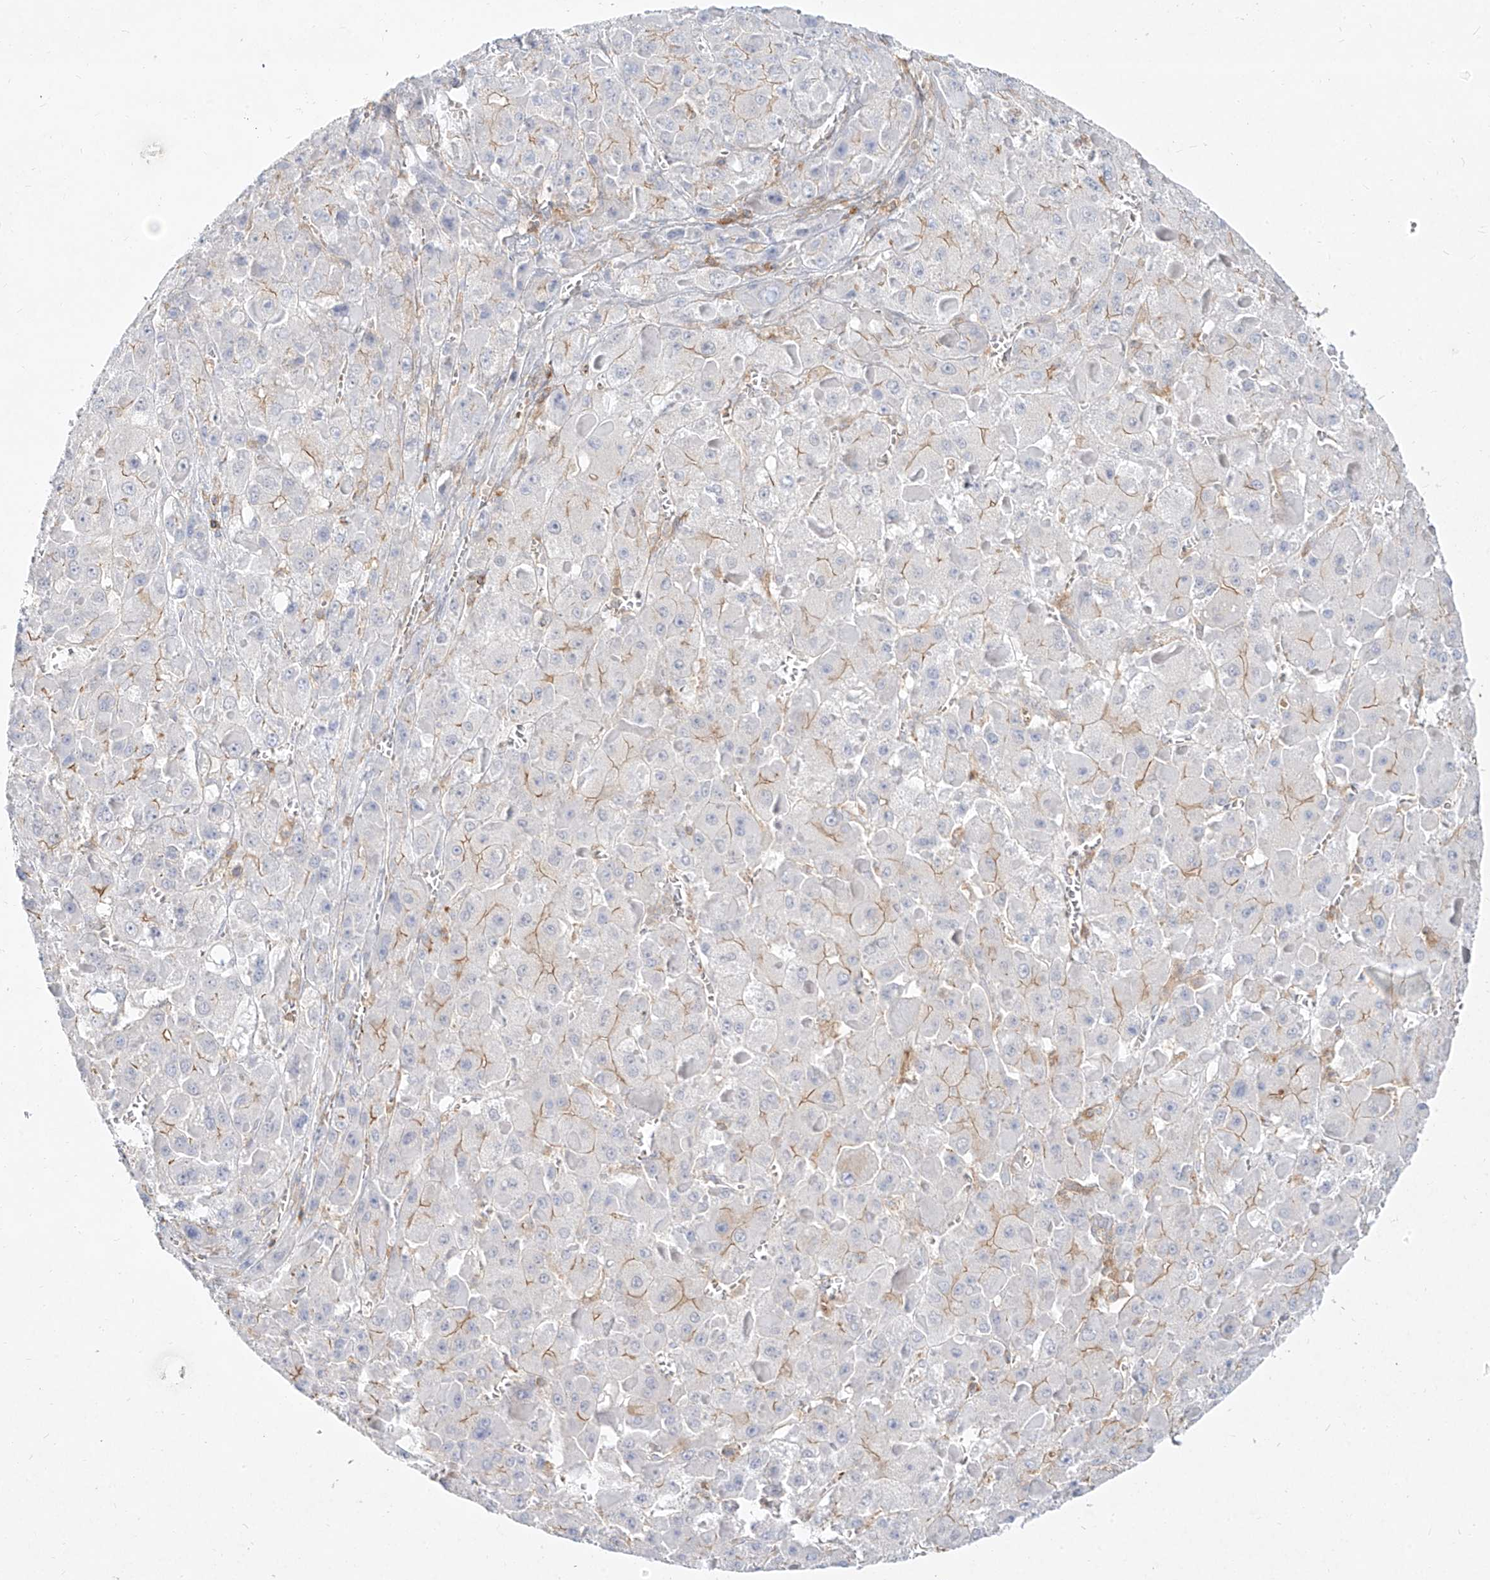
{"staining": {"intensity": "negative", "quantity": "none", "location": "none"}, "tissue": "liver cancer", "cell_type": "Tumor cells", "image_type": "cancer", "snomed": [{"axis": "morphology", "description": "Carcinoma, Hepatocellular, NOS"}, {"axis": "topography", "description": "Liver"}], "caption": "This is a image of immunohistochemistry (IHC) staining of liver cancer (hepatocellular carcinoma), which shows no staining in tumor cells.", "gene": "SLC2A12", "patient": {"sex": "female", "age": 73}}